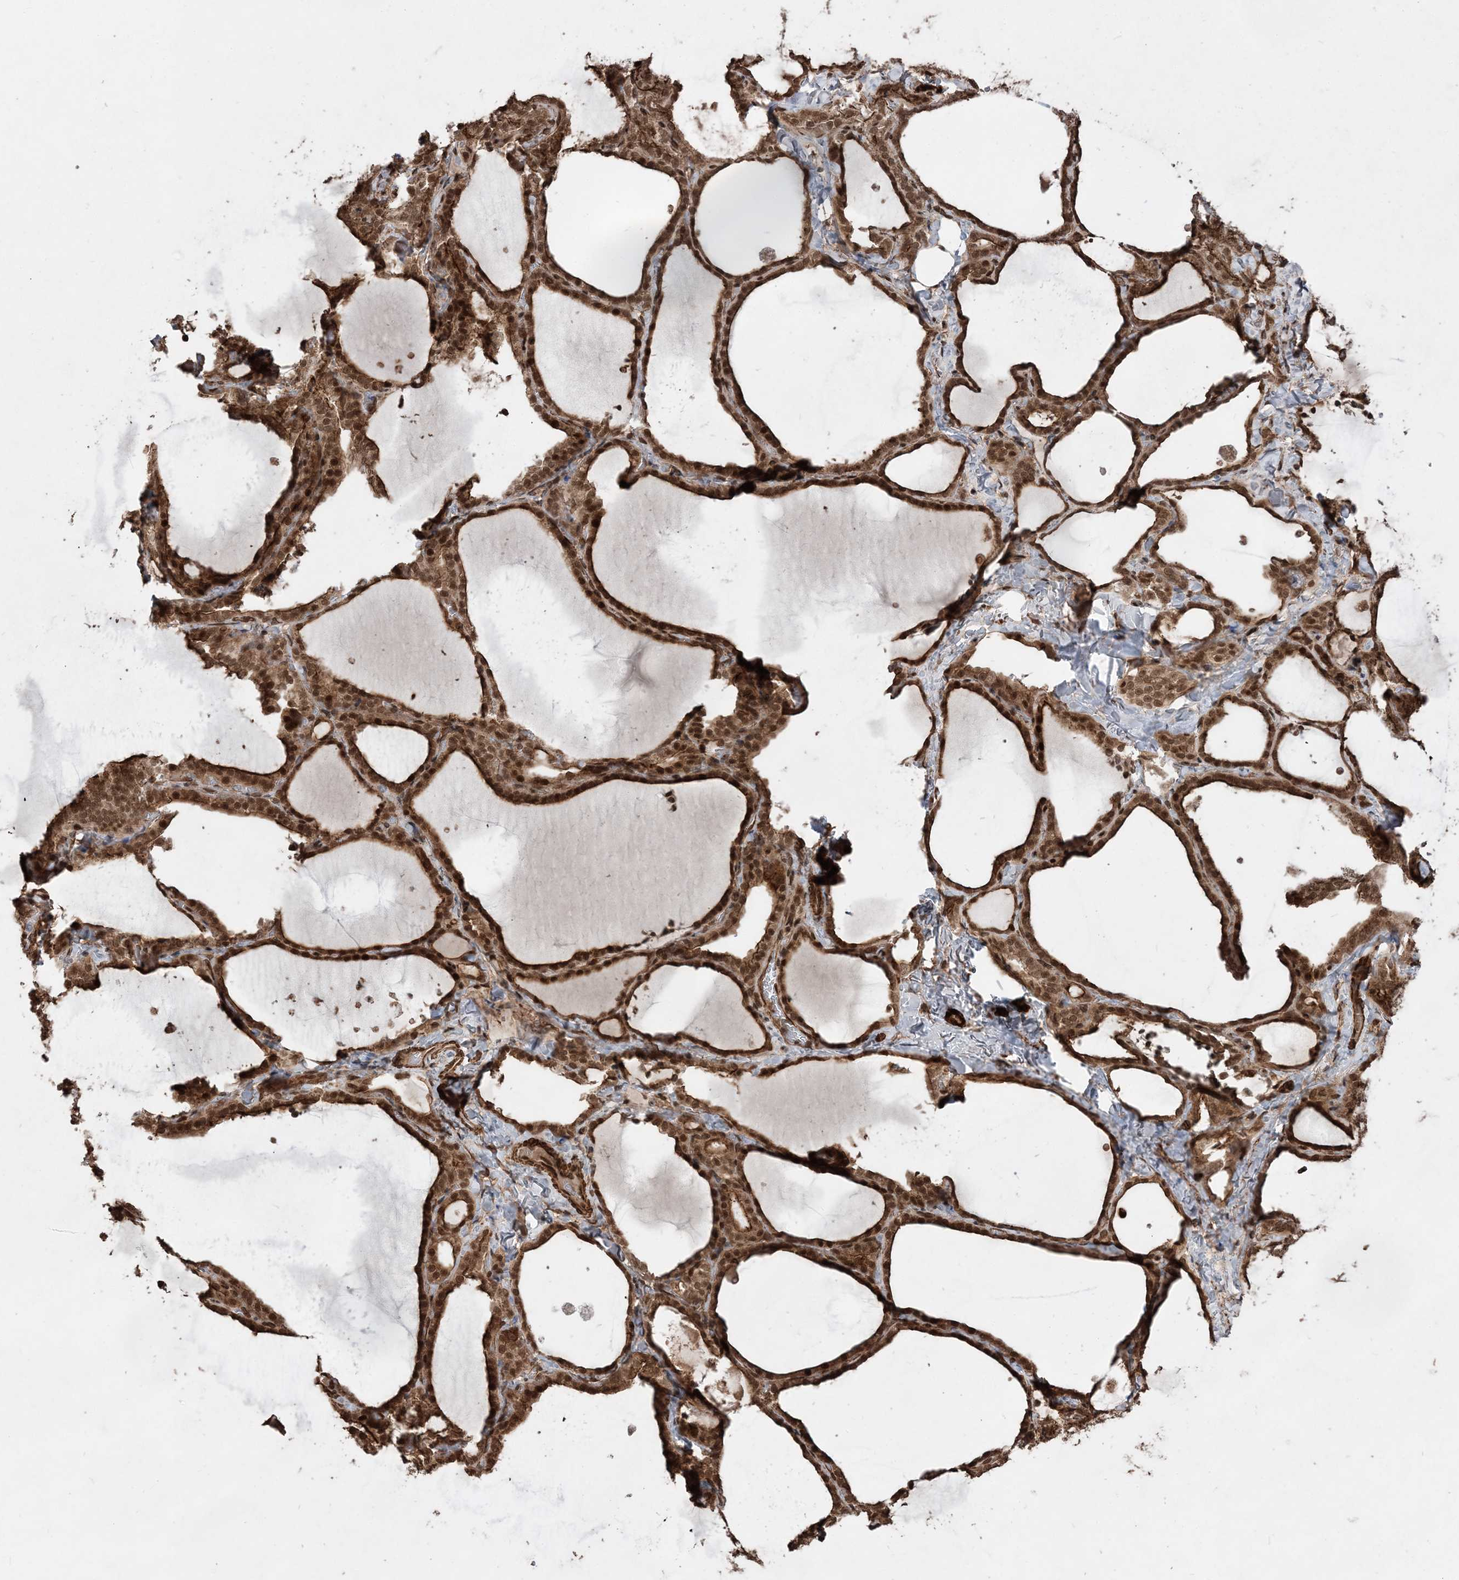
{"staining": {"intensity": "strong", "quantity": ">75%", "location": "cytoplasmic/membranous,nuclear"}, "tissue": "thyroid gland", "cell_type": "Glandular cells", "image_type": "normal", "snomed": [{"axis": "morphology", "description": "Normal tissue, NOS"}, {"axis": "topography", "description": "Thyroid gland"}], "caption": "Glandular cells display high levels of strong cytoplasmic/membranous,nuclear staining in approximately >75% of cells in benign thyroid gland. (Brightfield microscopy of DAB IHC at high magnification).", "gene": "ETAA1", "patient": {"sex": "female", "age": 22}}